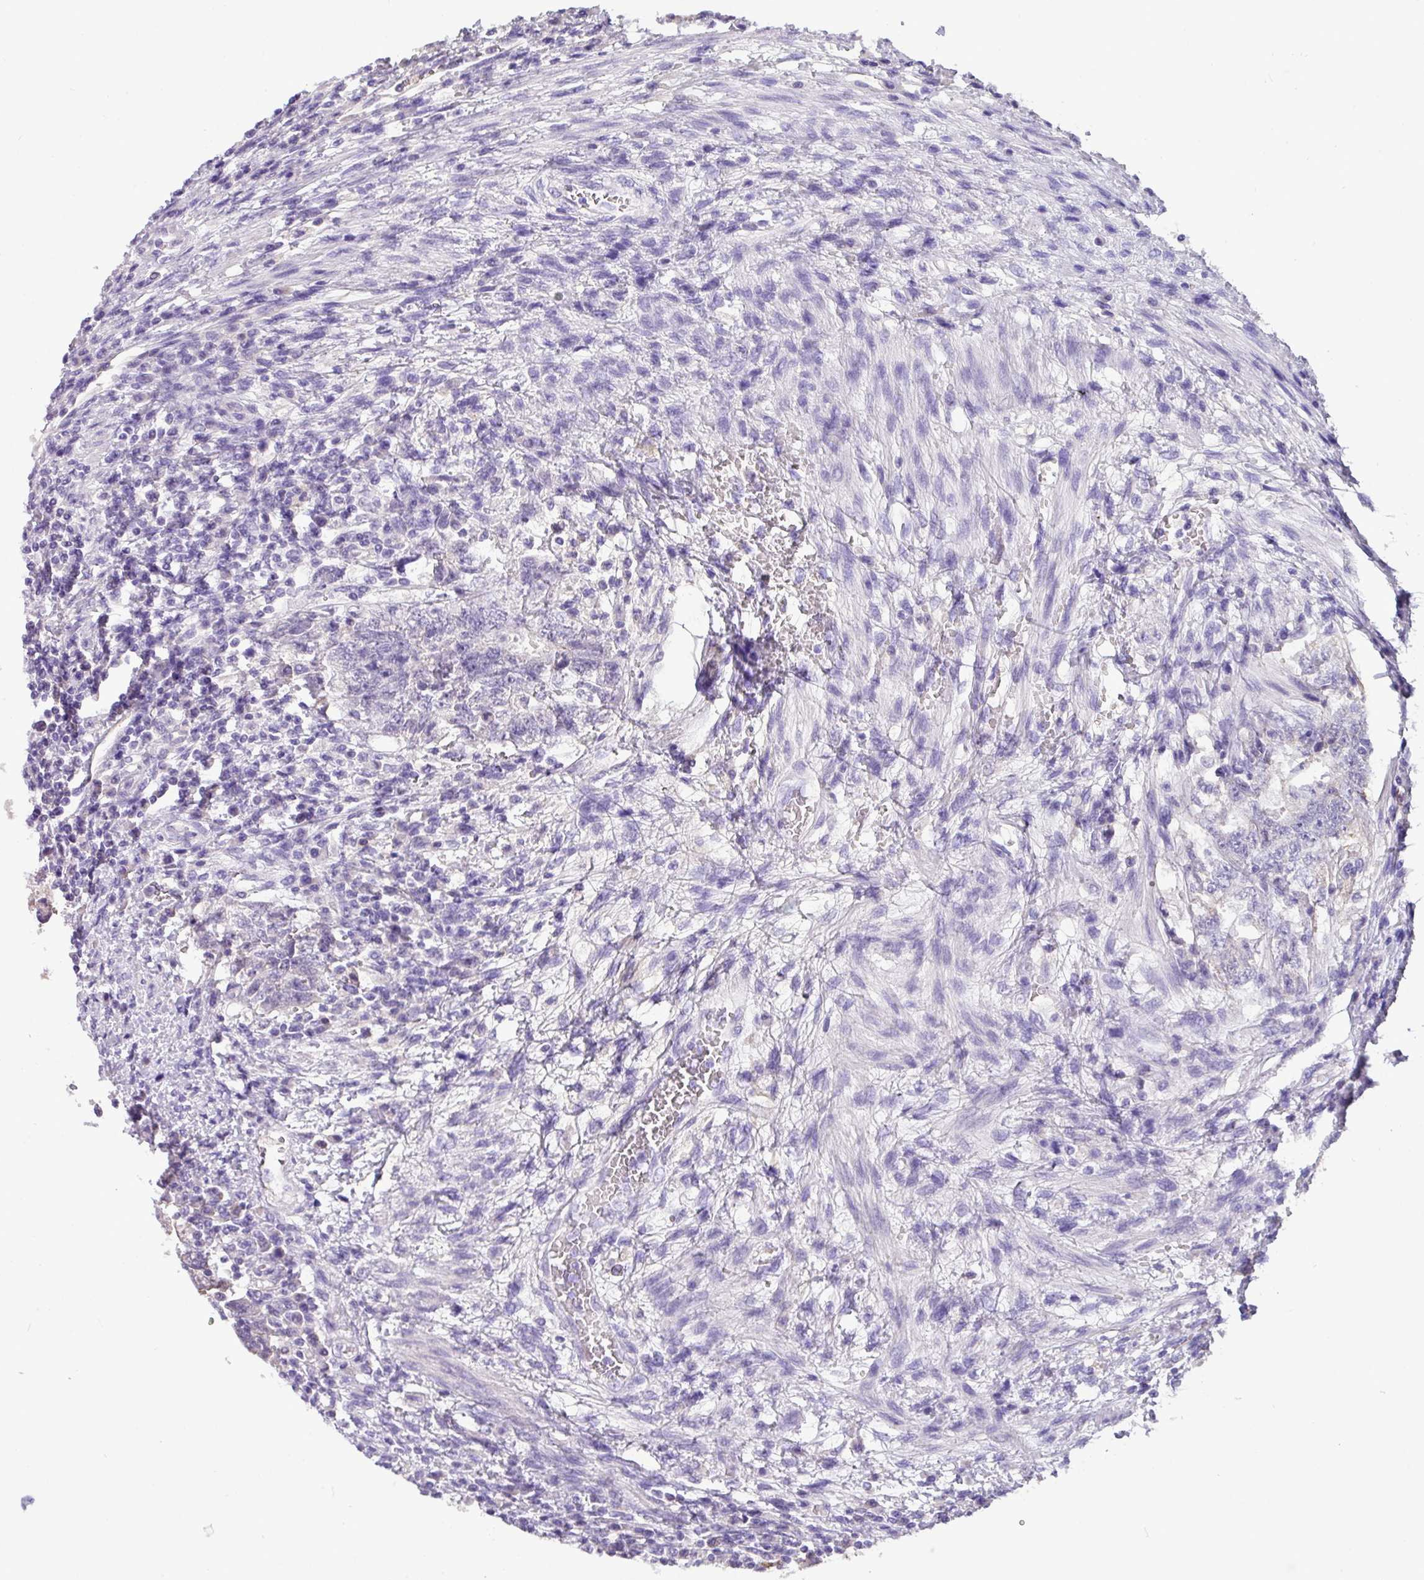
{"staining": {"intensity": "negative", "quantity": "none", "location": "none"}, "tissue": "stomach cancer", "cell_type": "Tumor cells", "image_type": "cancer", "snomed": [{"axis": "morphology", "description": "Adenocarcinoma, NOS"}, {"axis": "topography", "description": "Stomach"}], "caption": "IHC micrograph of neoplastic tissue: stomach cancer stained with DAB (3,3'-diaminobenzidine) exhibits no significant protein positivity in tumor cells. (Brightfield microscopy of DAB immunohistochemistry at high magnification).", "gene": "EPCAM", "patient": {"sex": "male", "age": 77}}